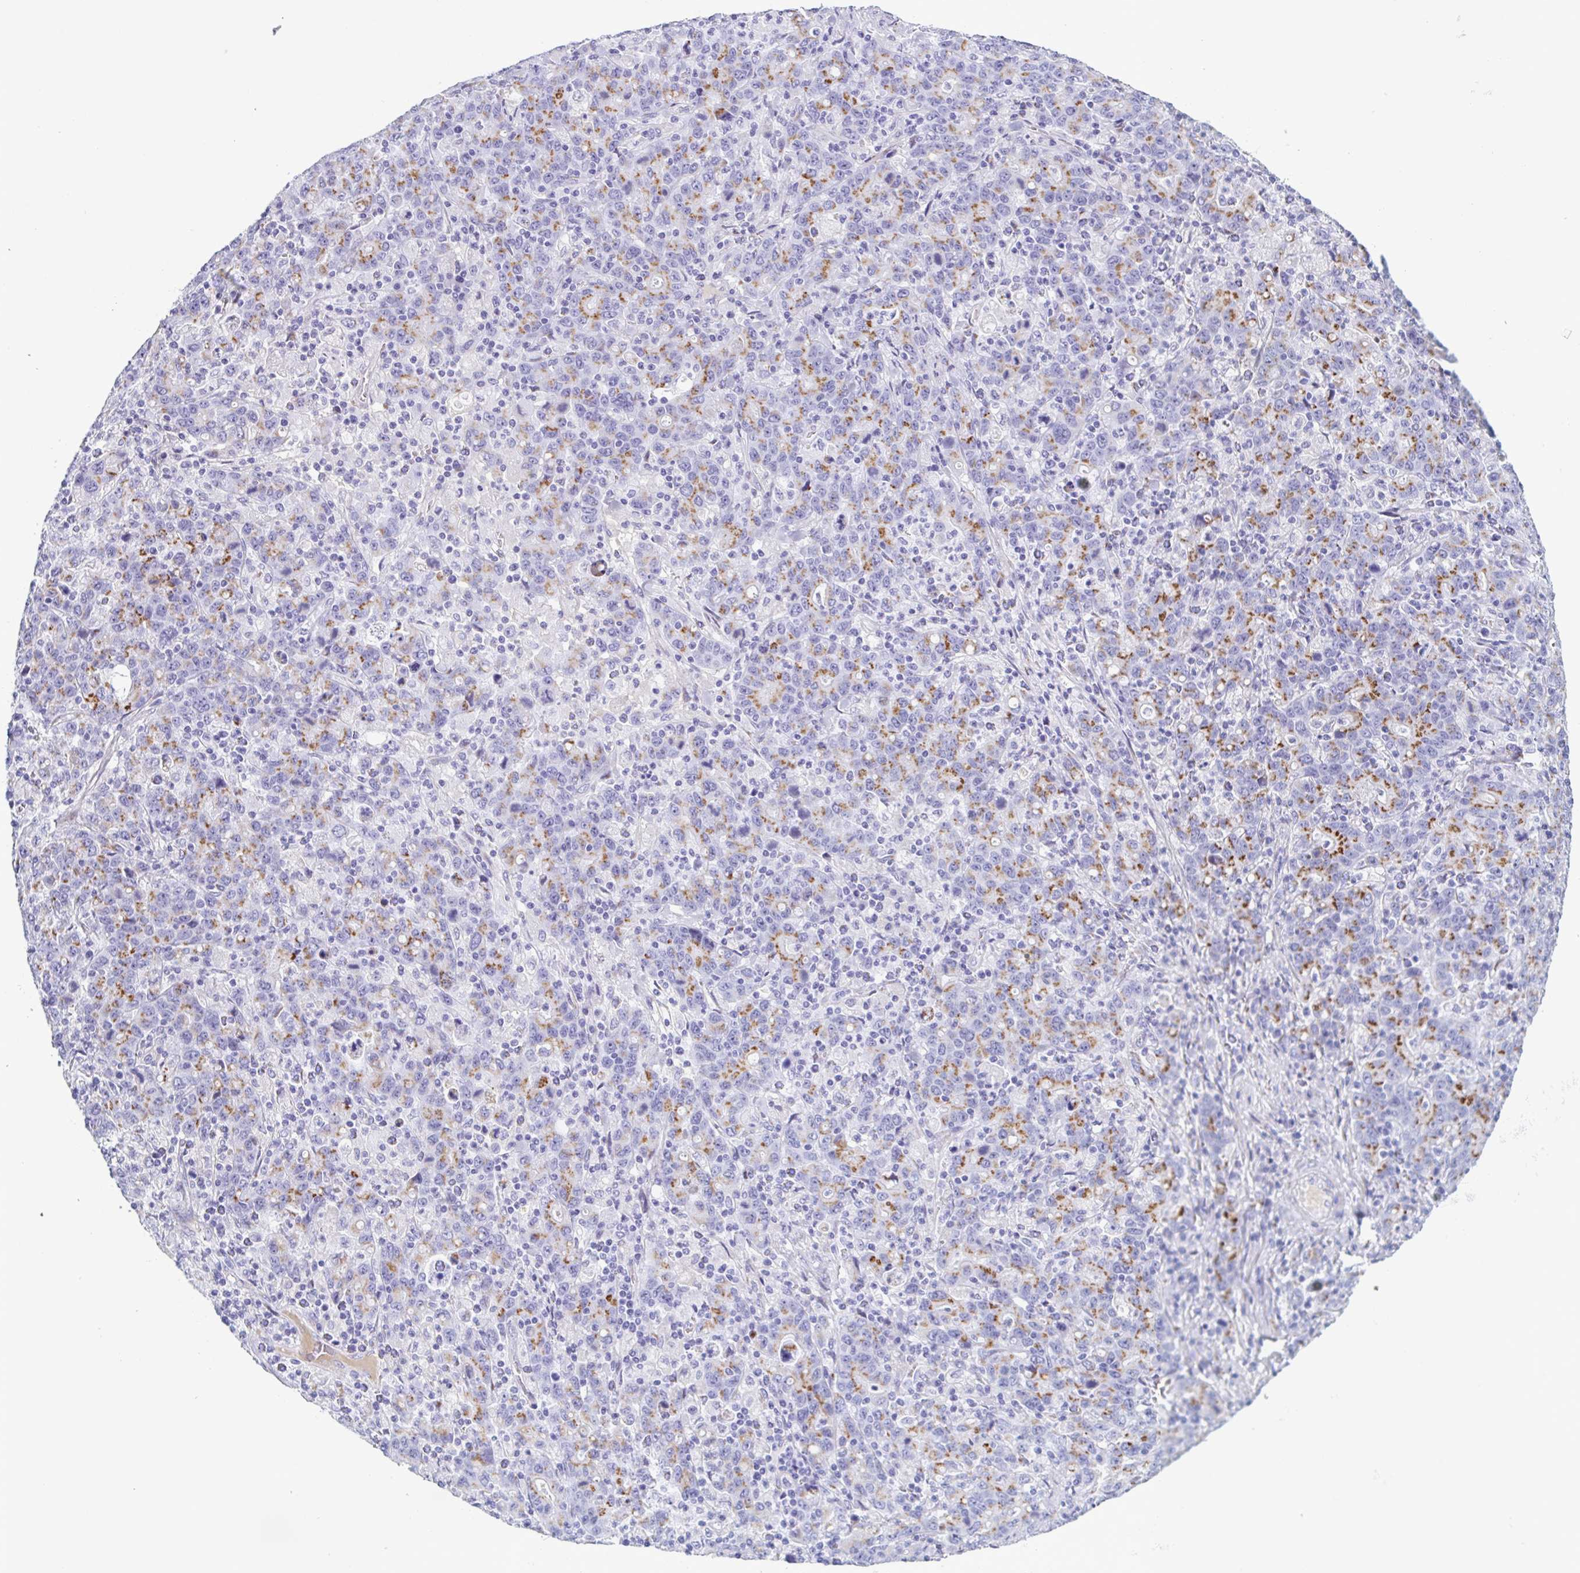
{"staining": {"intensity": "moderate", "quantity": "25%-75%", "location": "cytoplasmic/membranous"}, "tissue": "stomach cancer", "cell_type": "Tumor cells", "image_type": "cancer", "snomed": [{"axis": "morphology", "description": "Adenocarcinoma, NOS"}, {"axis": "topography", "description": "Stomach, upper"}], "caption": "Stomach adenocarcinoma tissue exhibits moderate cytoplasmic/membranous positivity in approximately 25%-75% of tumor cells", "gene": "LDLRAD1", "patient": {"sex": "male", "age": 69}}